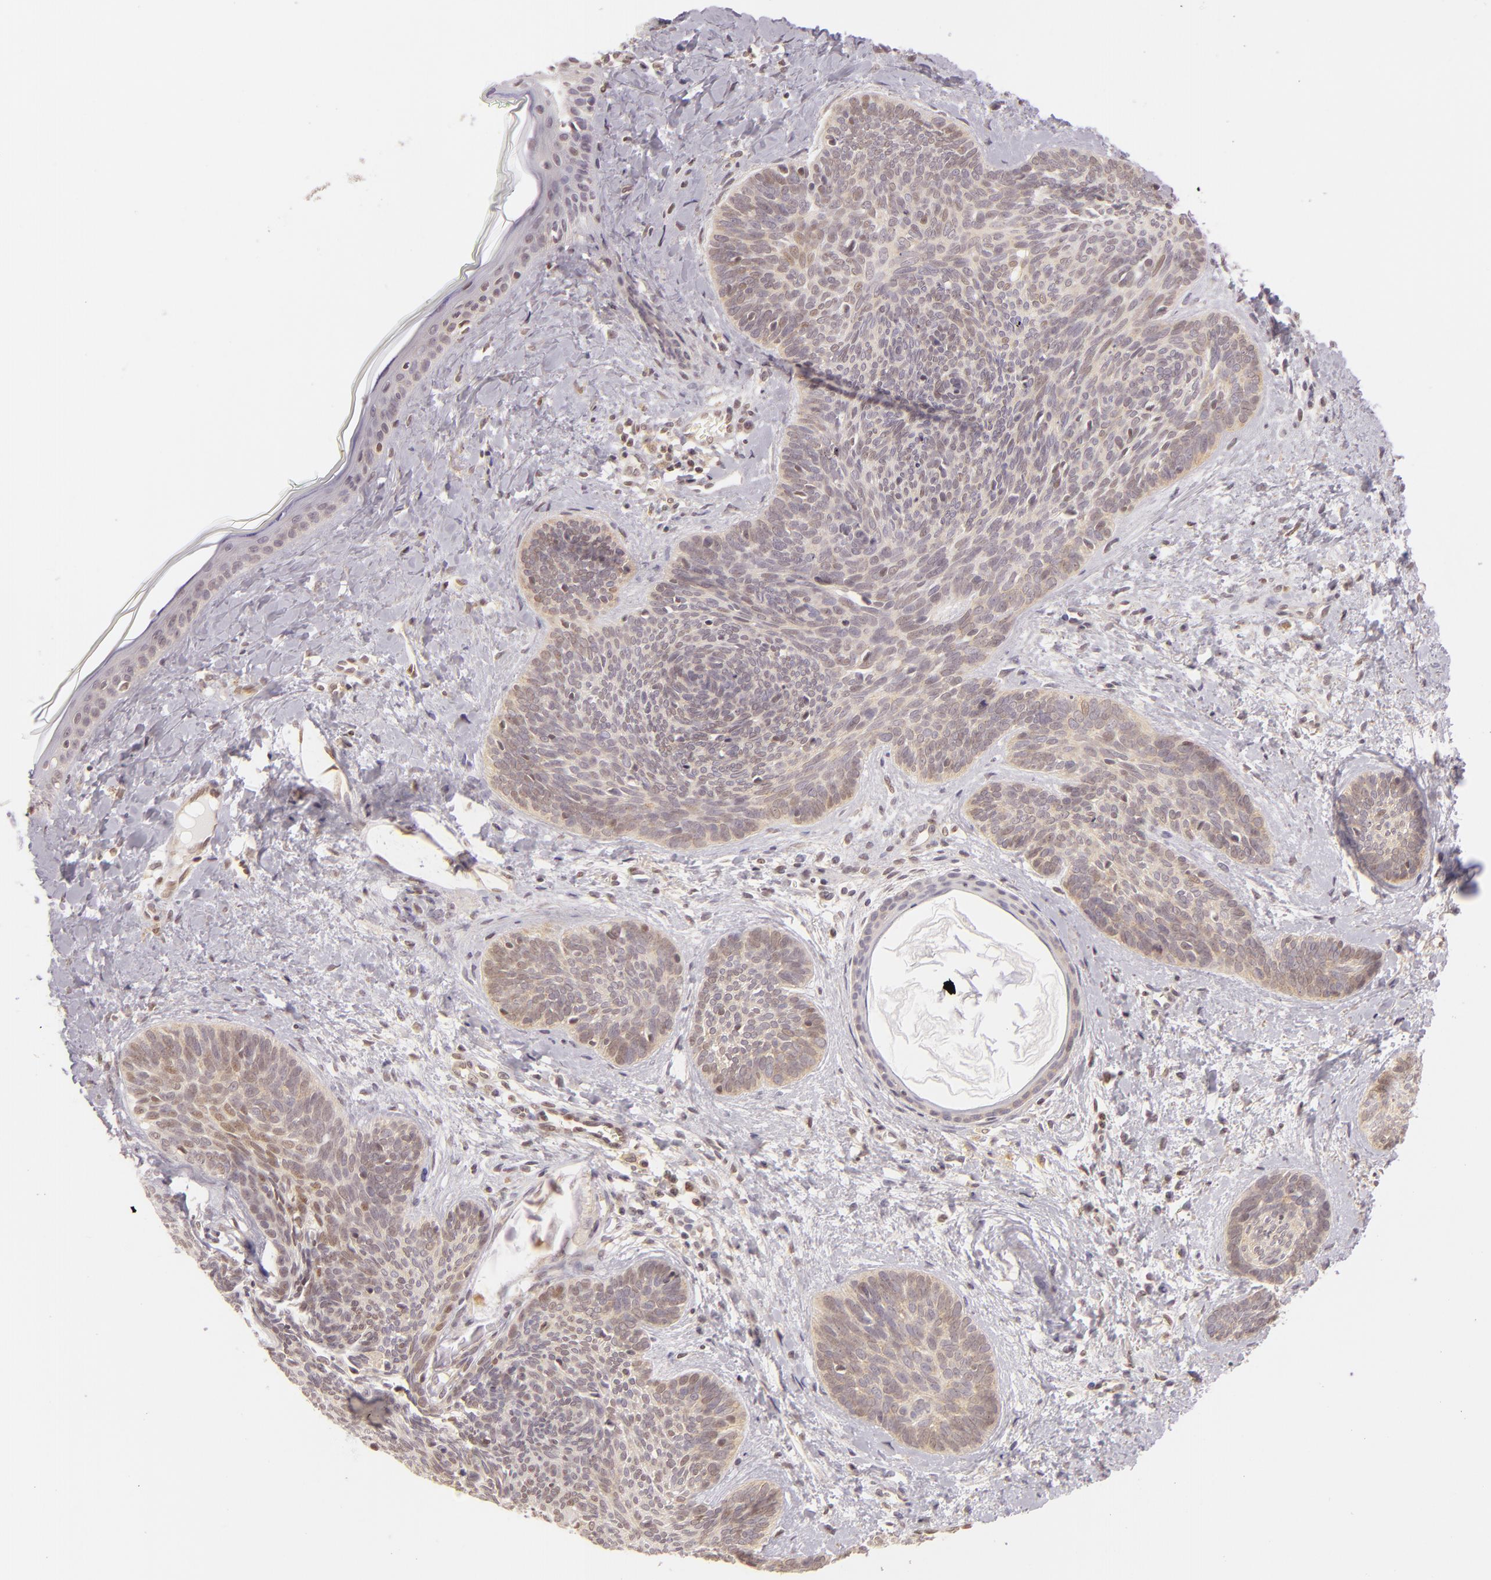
{"staining": {"intensity": "weak", "quantity": "<25%", "location": "cytoplasmic/membranous"}, "tissue": "skin cancer", "cell_type": "Tumor cells", "image_type": "cancer", "snomed": [{"axis": "morphology", "description": "Basal cell carcinoma"}, {"axis": "topography", "description": "Skin"}], "caption": "Photomicrograph shows no protein expression in tumor cells of skin cancer (basal cell carcinoma) tissue.", "gene": "IMPDH1", "patient": {"sex": "female", "age": 81}}